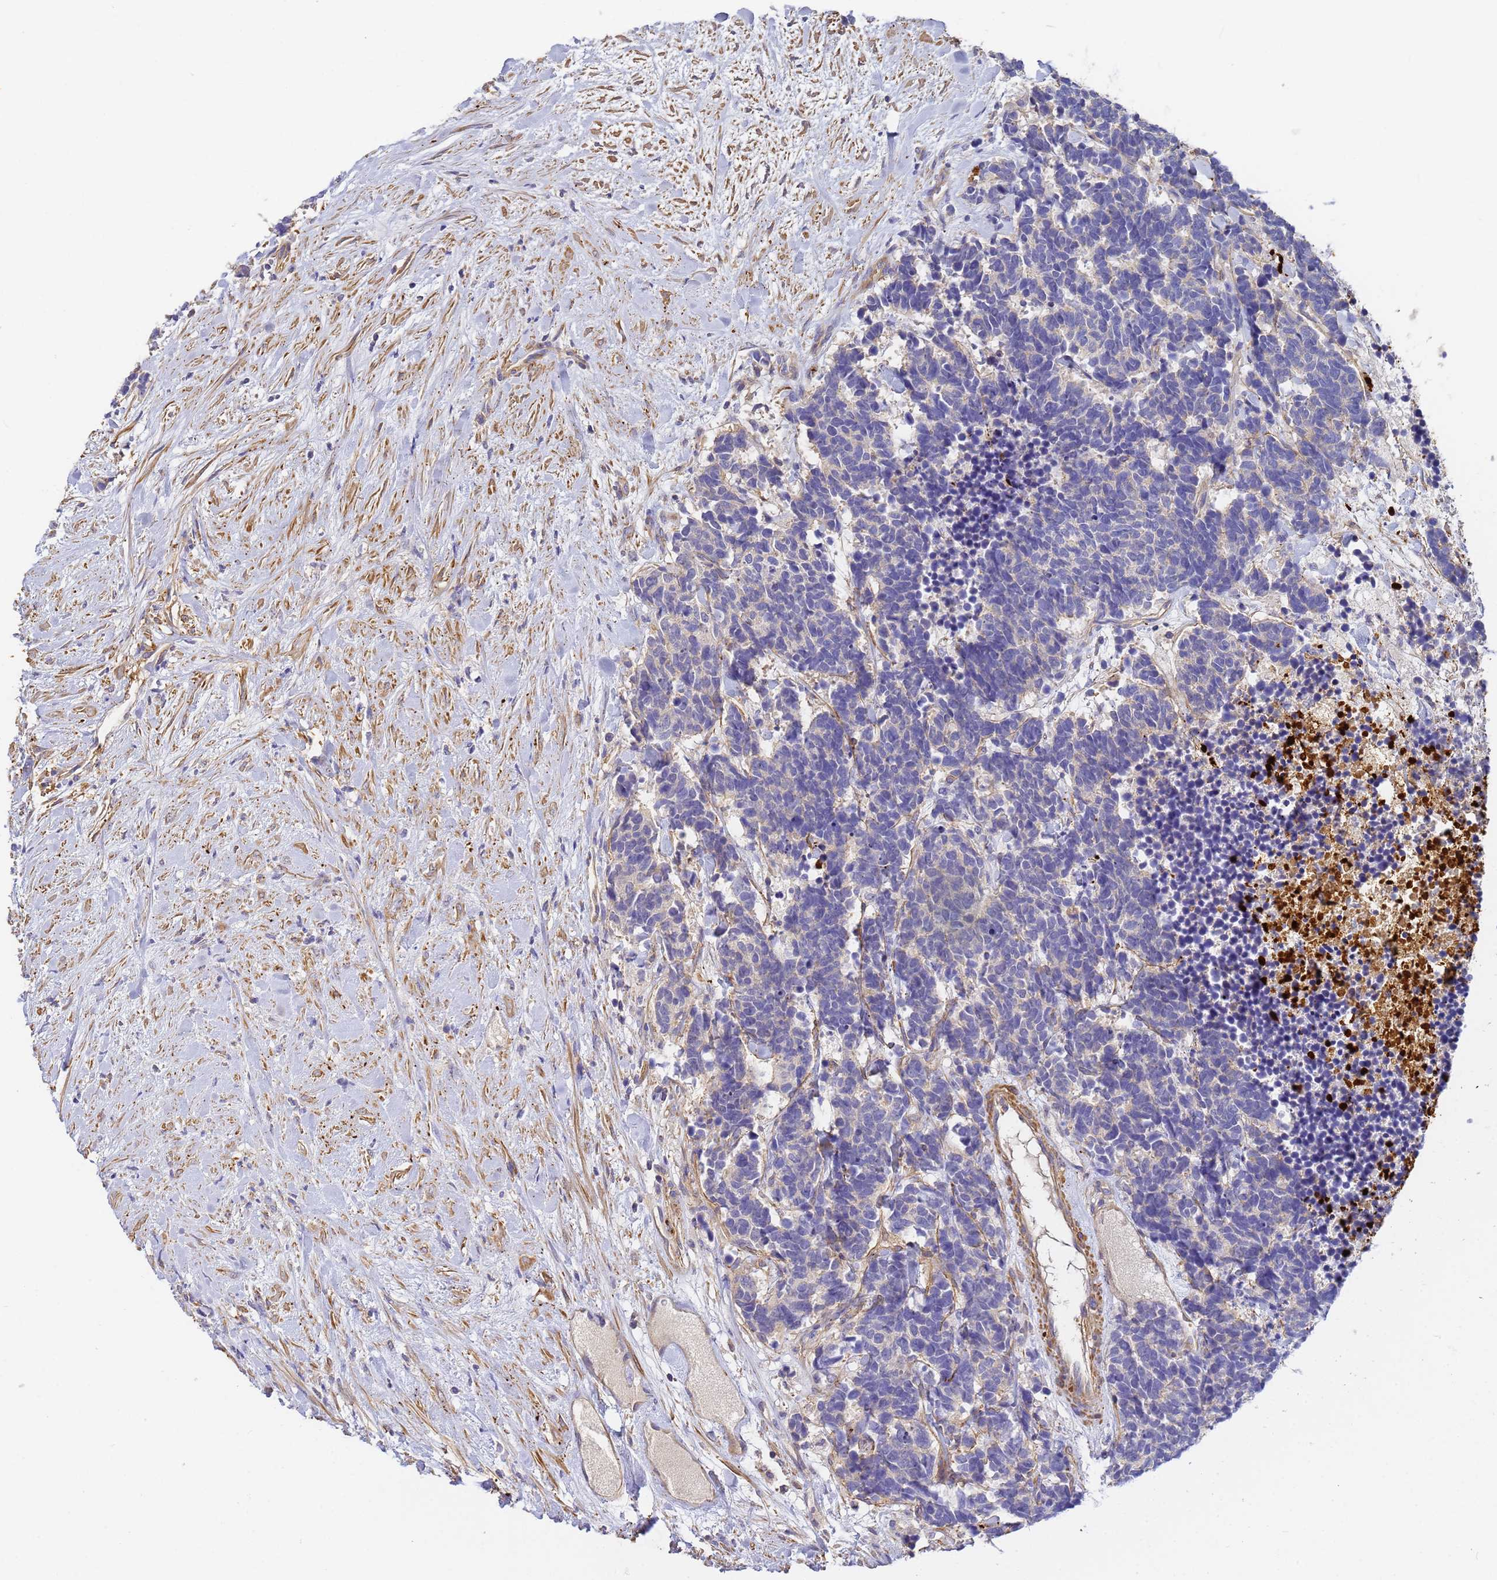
{"staining": {"intensity": "negative", "quantity": "none", "location": "none"}, "tissue": "carcinoid", "cell_type": "Tumor cells", "image_type": "cancer", "snomed": [{"axis": "morphology", "description": "Carcinoma, NOS"}, {"axis": "morphology", "description": "Carcinoid, malignant, NOS"}, {"axis": "topography", "description": "Prostate"}], "caption": "Immunohistochemistry photomicrograph of carcinoid stained for a protein (brown), which demonstrates no positivity in tumor cells. (Immunohistochemistry (ihc), brightfield microscopy, high magnification).", "gene": "MYL12A", "patient": {"sex": "male", "age": 57}}